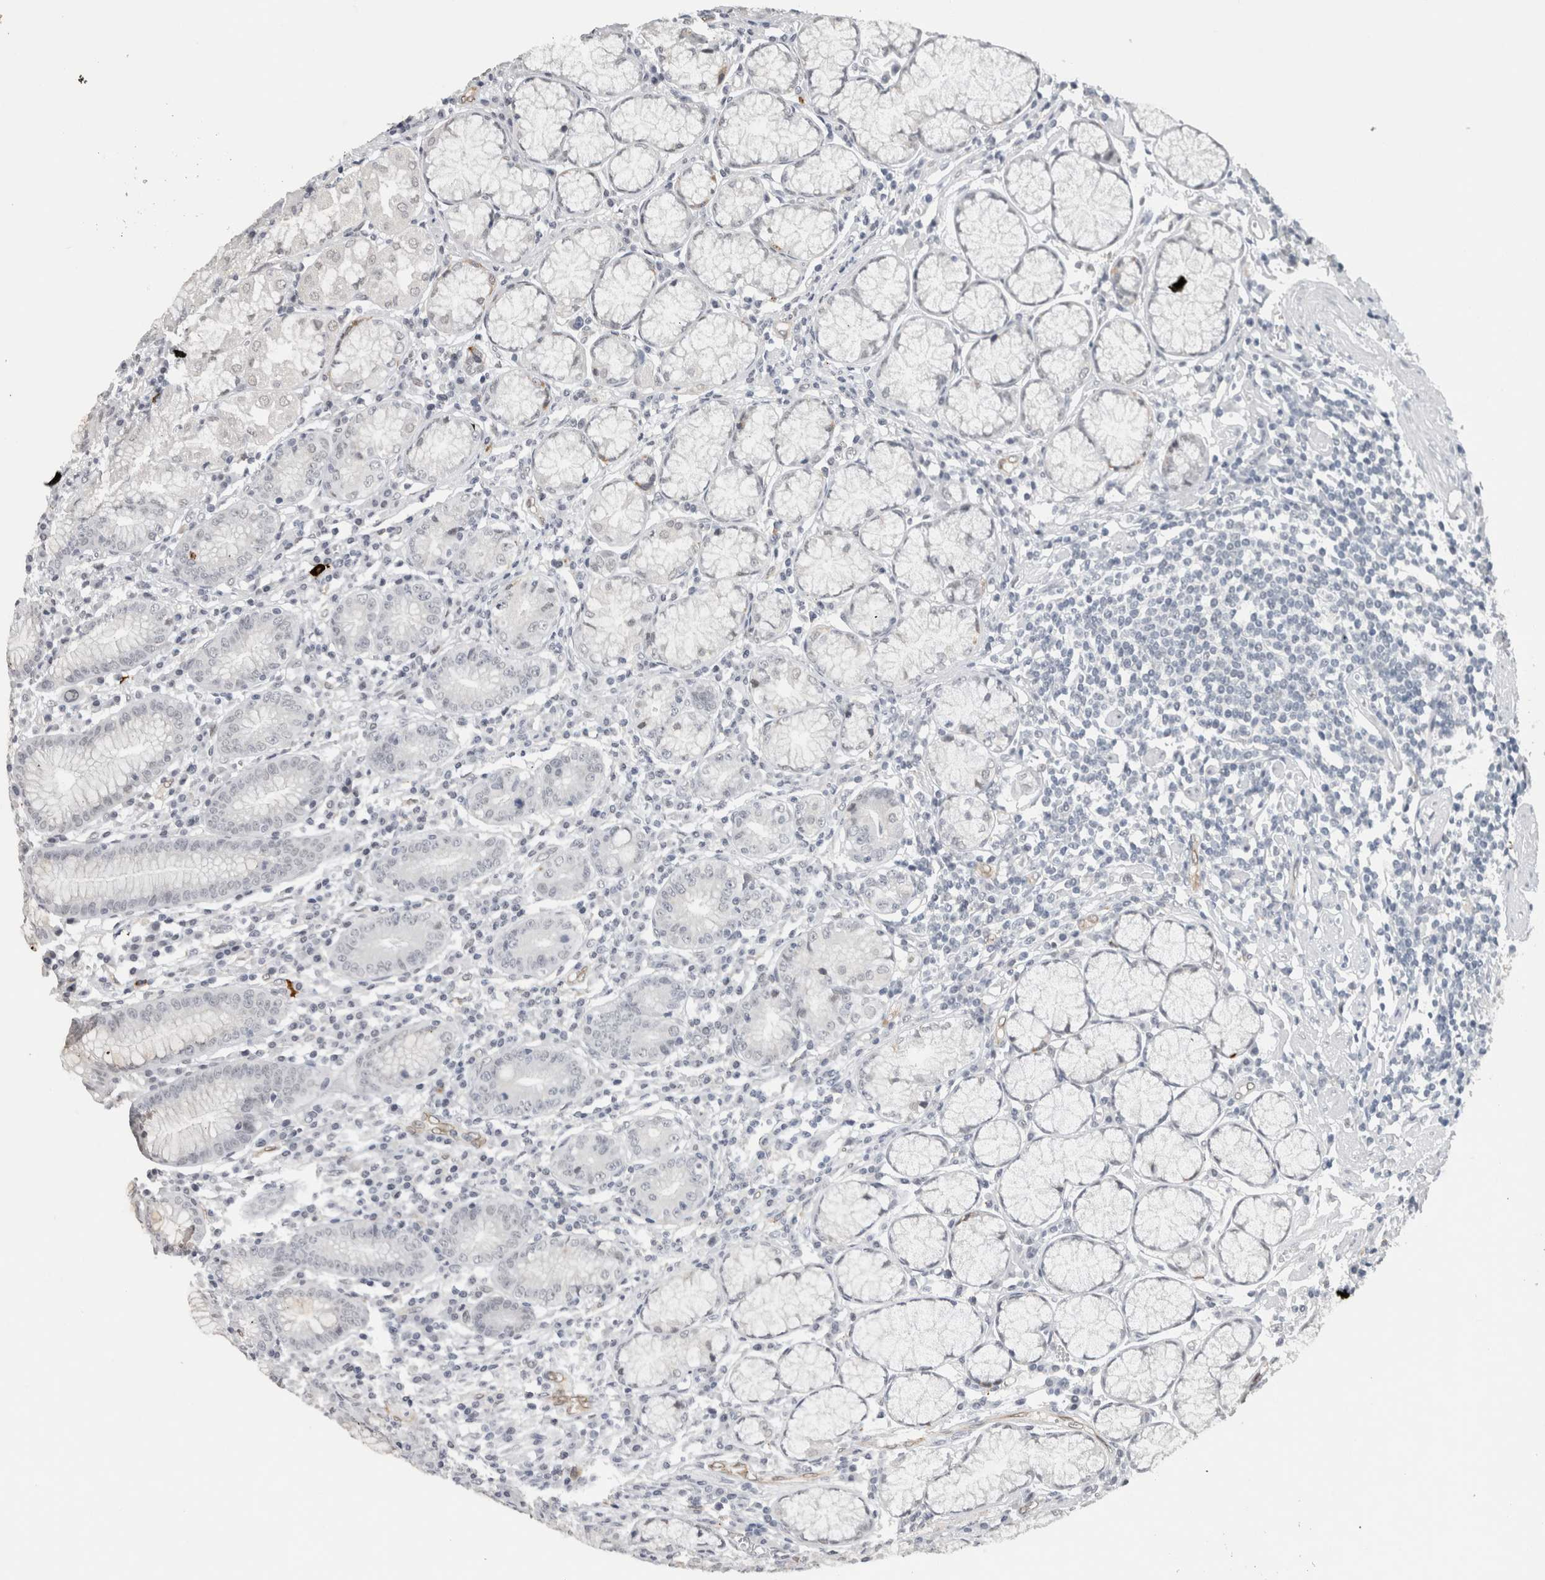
{"staining": {"intensity": "weak", "quantity": "<25%", "location": "nuclear"}, "tissue": "stomach", "cell_type": "Glandular cells", "image_type": "normal", "snomed": [{"axis": "morphology", "description": "Normal tissue, NOS"}, {"axis": "topography", "description": "Stomach"}], "caption": "Micrograph shows no significant protein positivity in glandular cells of benign stomach.", "gene": "PRXL2A", "patient": {"sex": "male", "age": 55}}